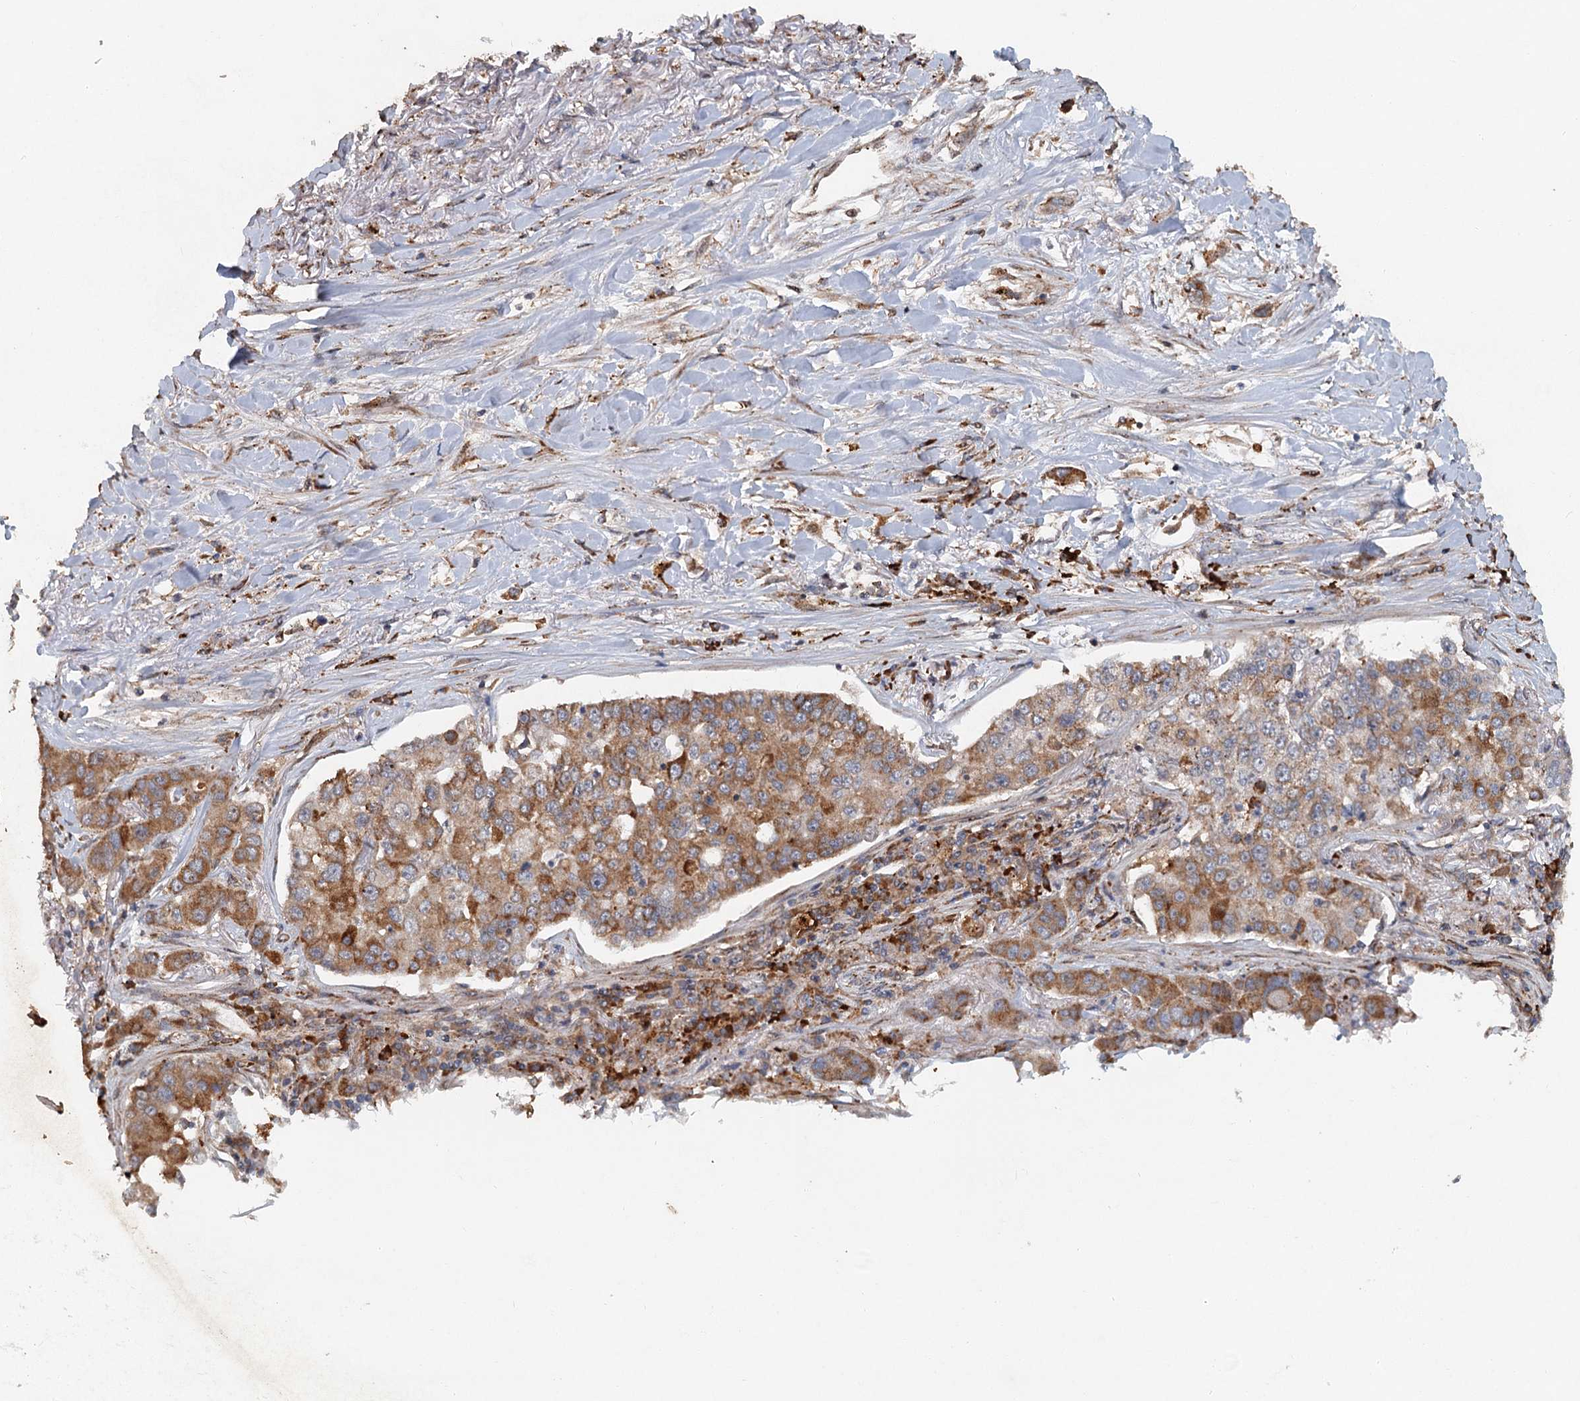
{"staining": {"intensity": "moderate", "quantity": ">75%", "location": "cytoplasmic/membranous"}, "tissue": "lung cancer", "cell_type": "Tumor cells", "image_type": "cancer", "snomed": [{"axis": "morphology", "description": "Adenocarcinoma, NOS"}, {"axis": "topography", "description": "Lung"}], "caption": "IHC staining of lung cancer, which demonstrates medium levels of moderate cytoplasmic/membranous positivity in approximately >75% of tumor cells indicating moderate cytoplasmic/membranous protein expression. The staining was performed using DAB (brown) for protein detection and nuclei were counterstained in hematoxylin (blue).", "gene": "SRPX2", "patient": {"sex": "male", "age": 49}}